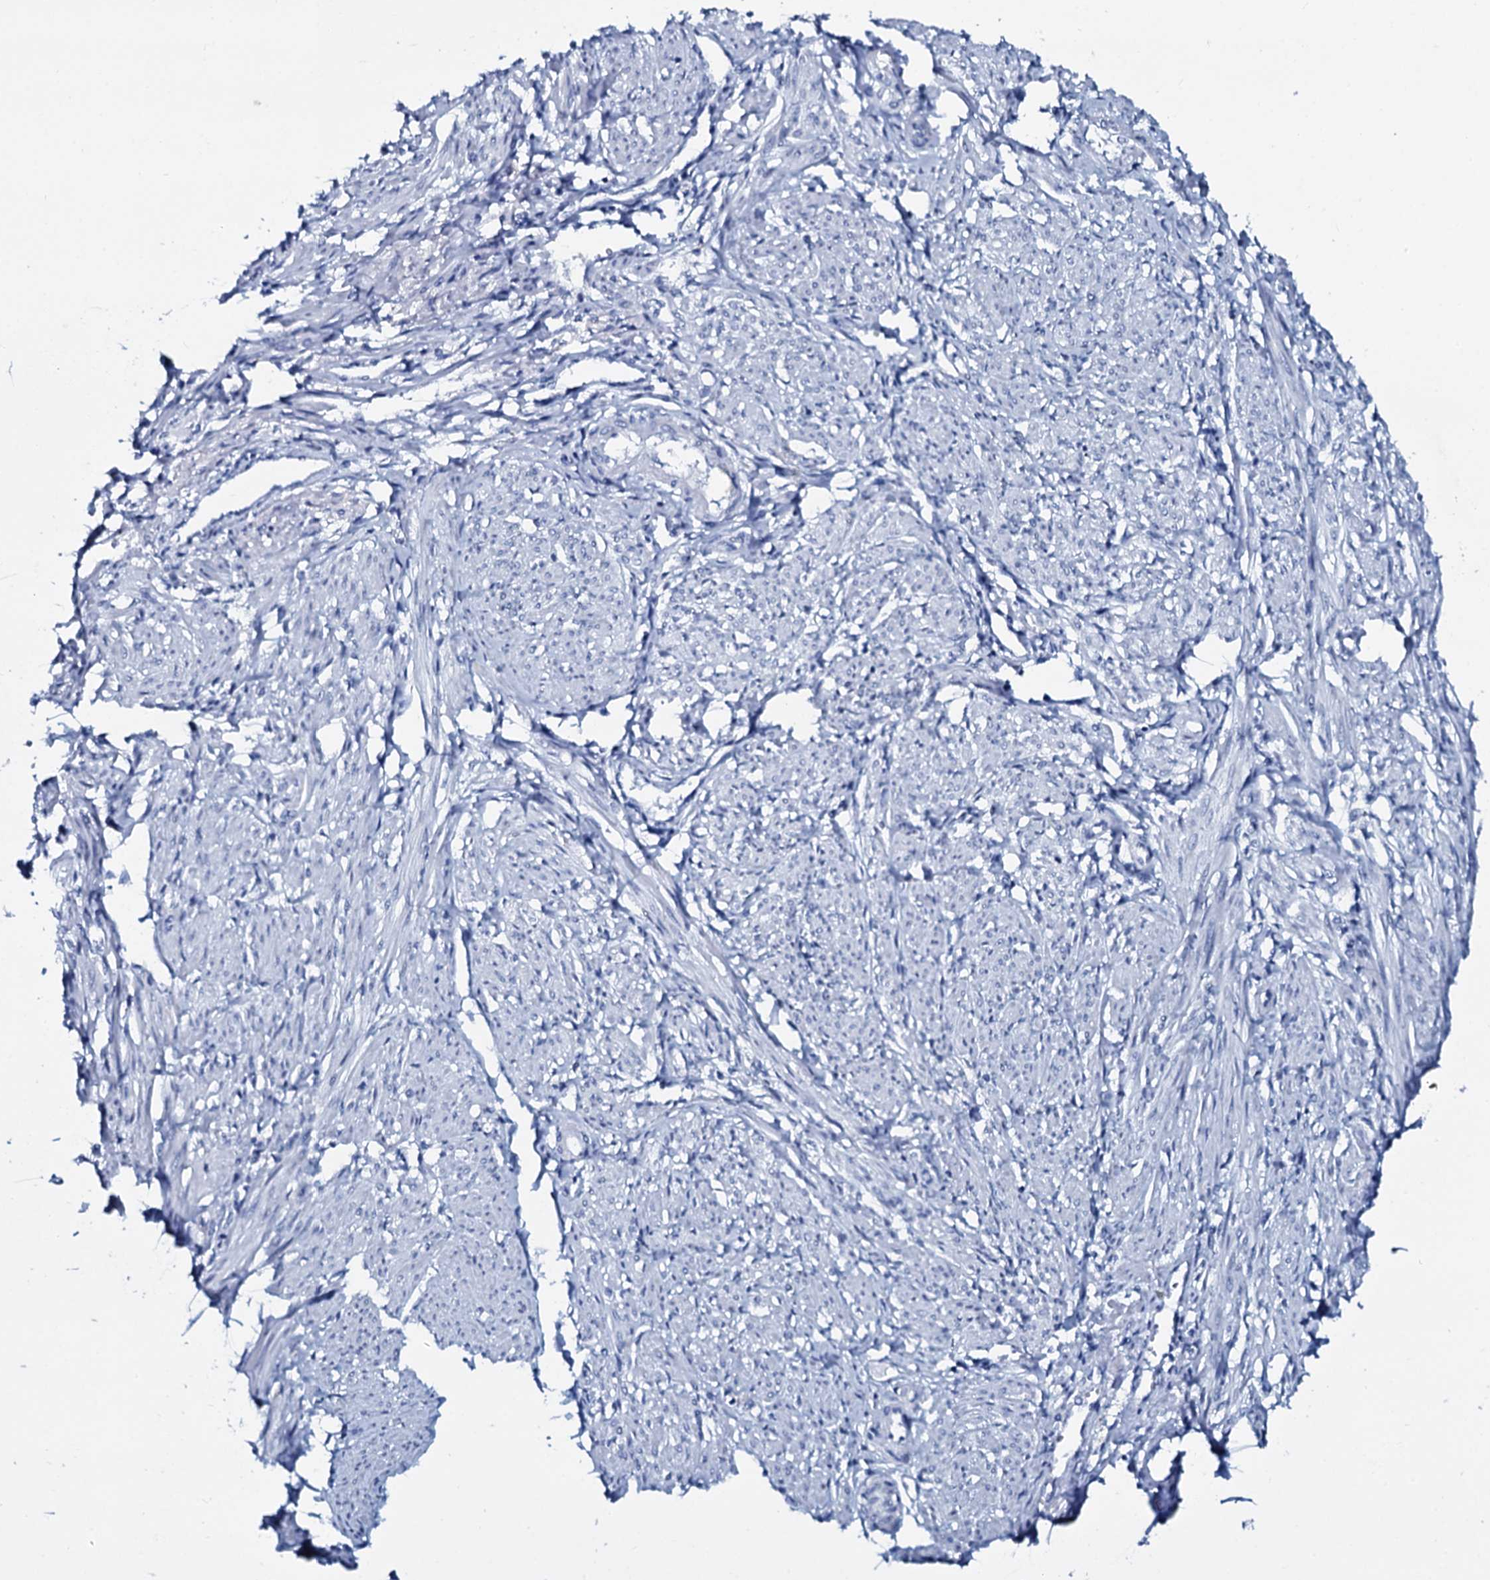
{"staining": {"intensity": "negative", "quantity": "none", "location": "none"}, "tissue": "smooth muscle", "cell_type": "Smooth muscle cells", "image_type": "normal", "snomed": [{"axis": "morphology", "description": "Normal tissue, NOS"}, {"axis": "topography", "description": "Smooth muscle"}], "caption": "An immunohistochemistry histopathology image of normal smooth muscle is shown. There is no staining in smooth muscle cells of smooth muscle.", "gene": "SLC4A7", "patient": {"sex": "female", "age": 39}}